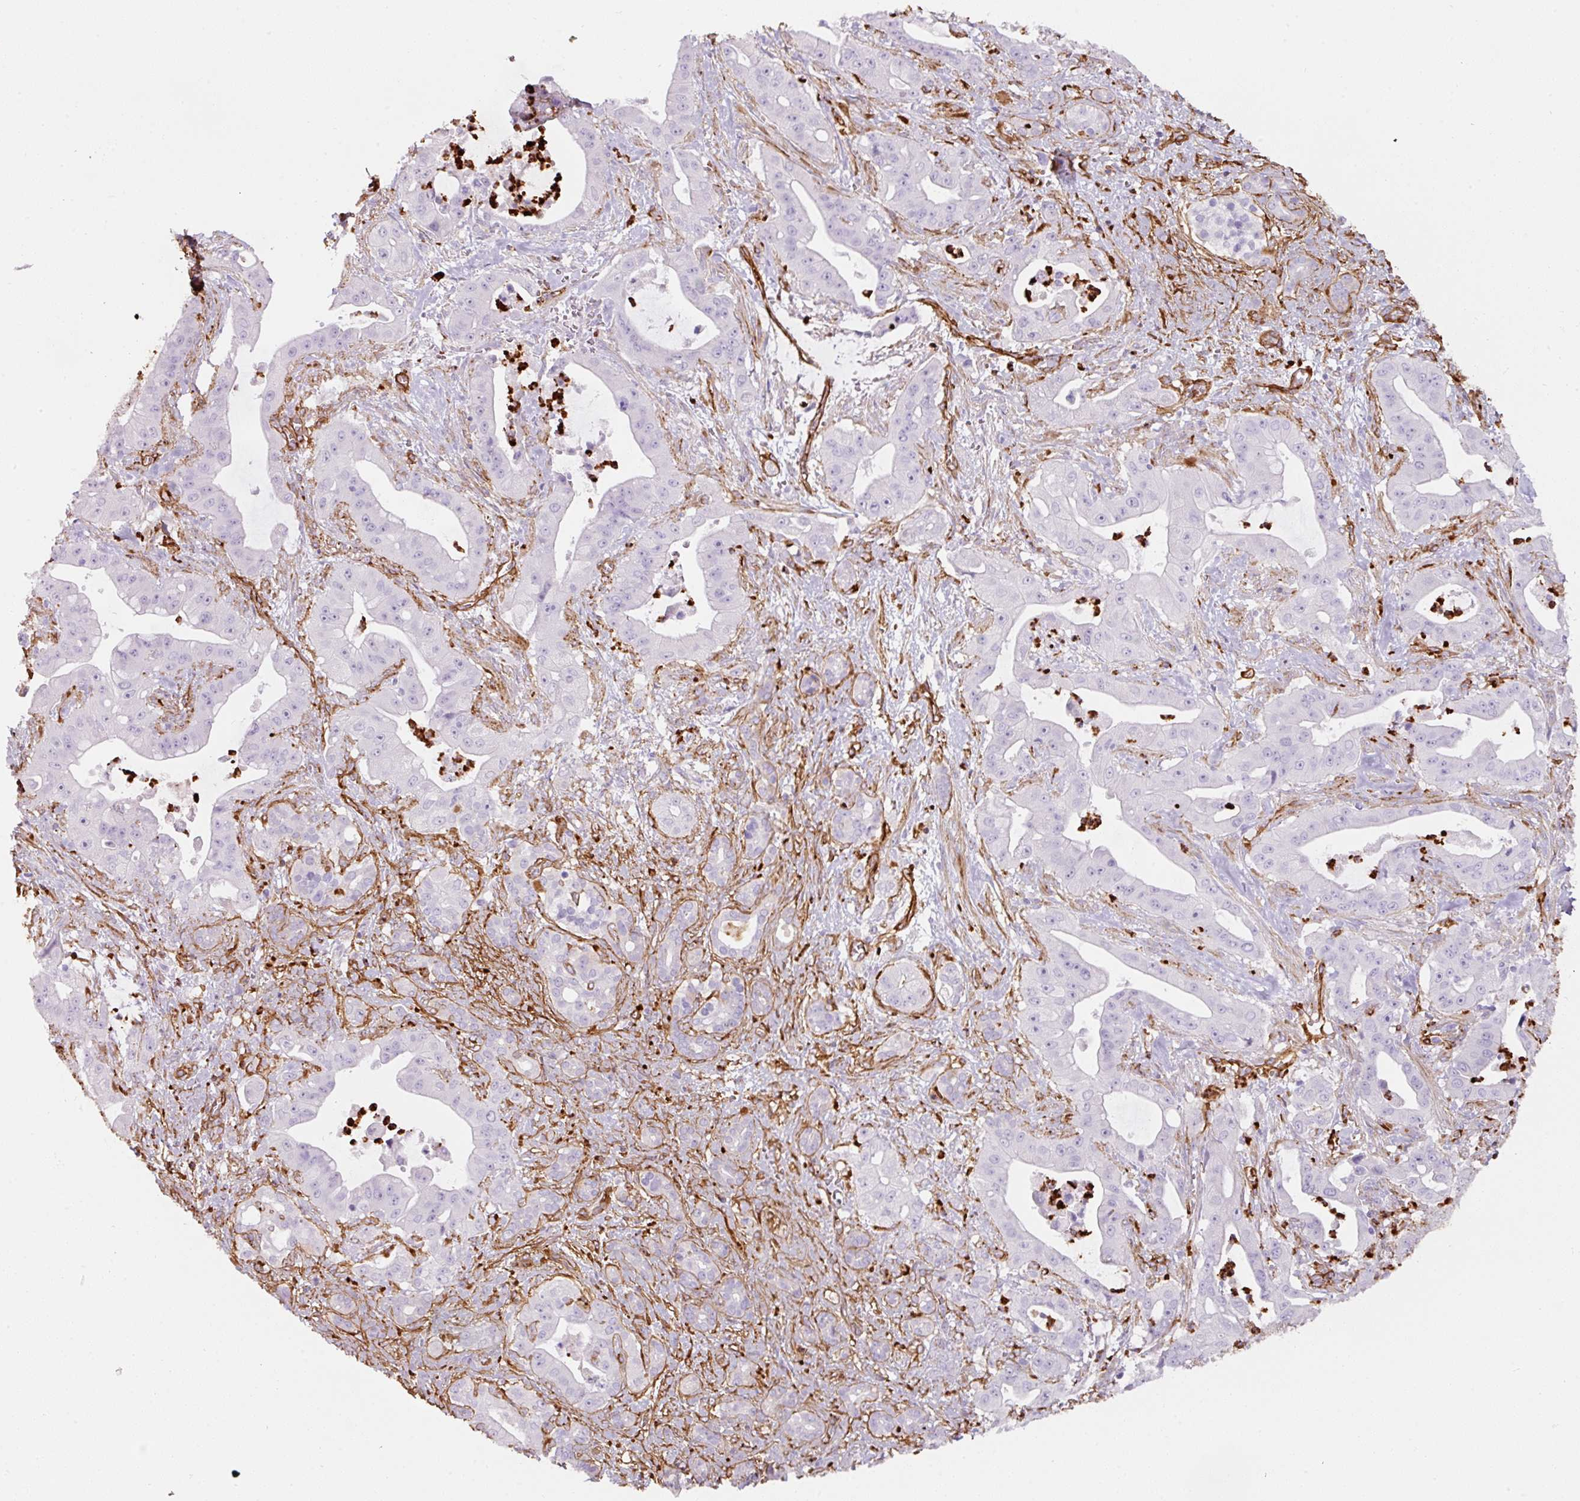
{"staining": {"intensity": "negative", "quantity": "none", "location": "none"}, "tissue": "pancreatic cancer", "cell_type": "Tumor cells", "image_type": "cancer", "snomed": [{"axis": "morphology", "description": "Adenocarcinoma, NOS"}, {"axis": "topography", "description": "Pancreas"}], "caption": "Protein analysis of pancreatic cancer exhibits no significant positivity in tumor cells.", "gene": "LOXL4", "patient": {"sex": "male", "age": 57}}